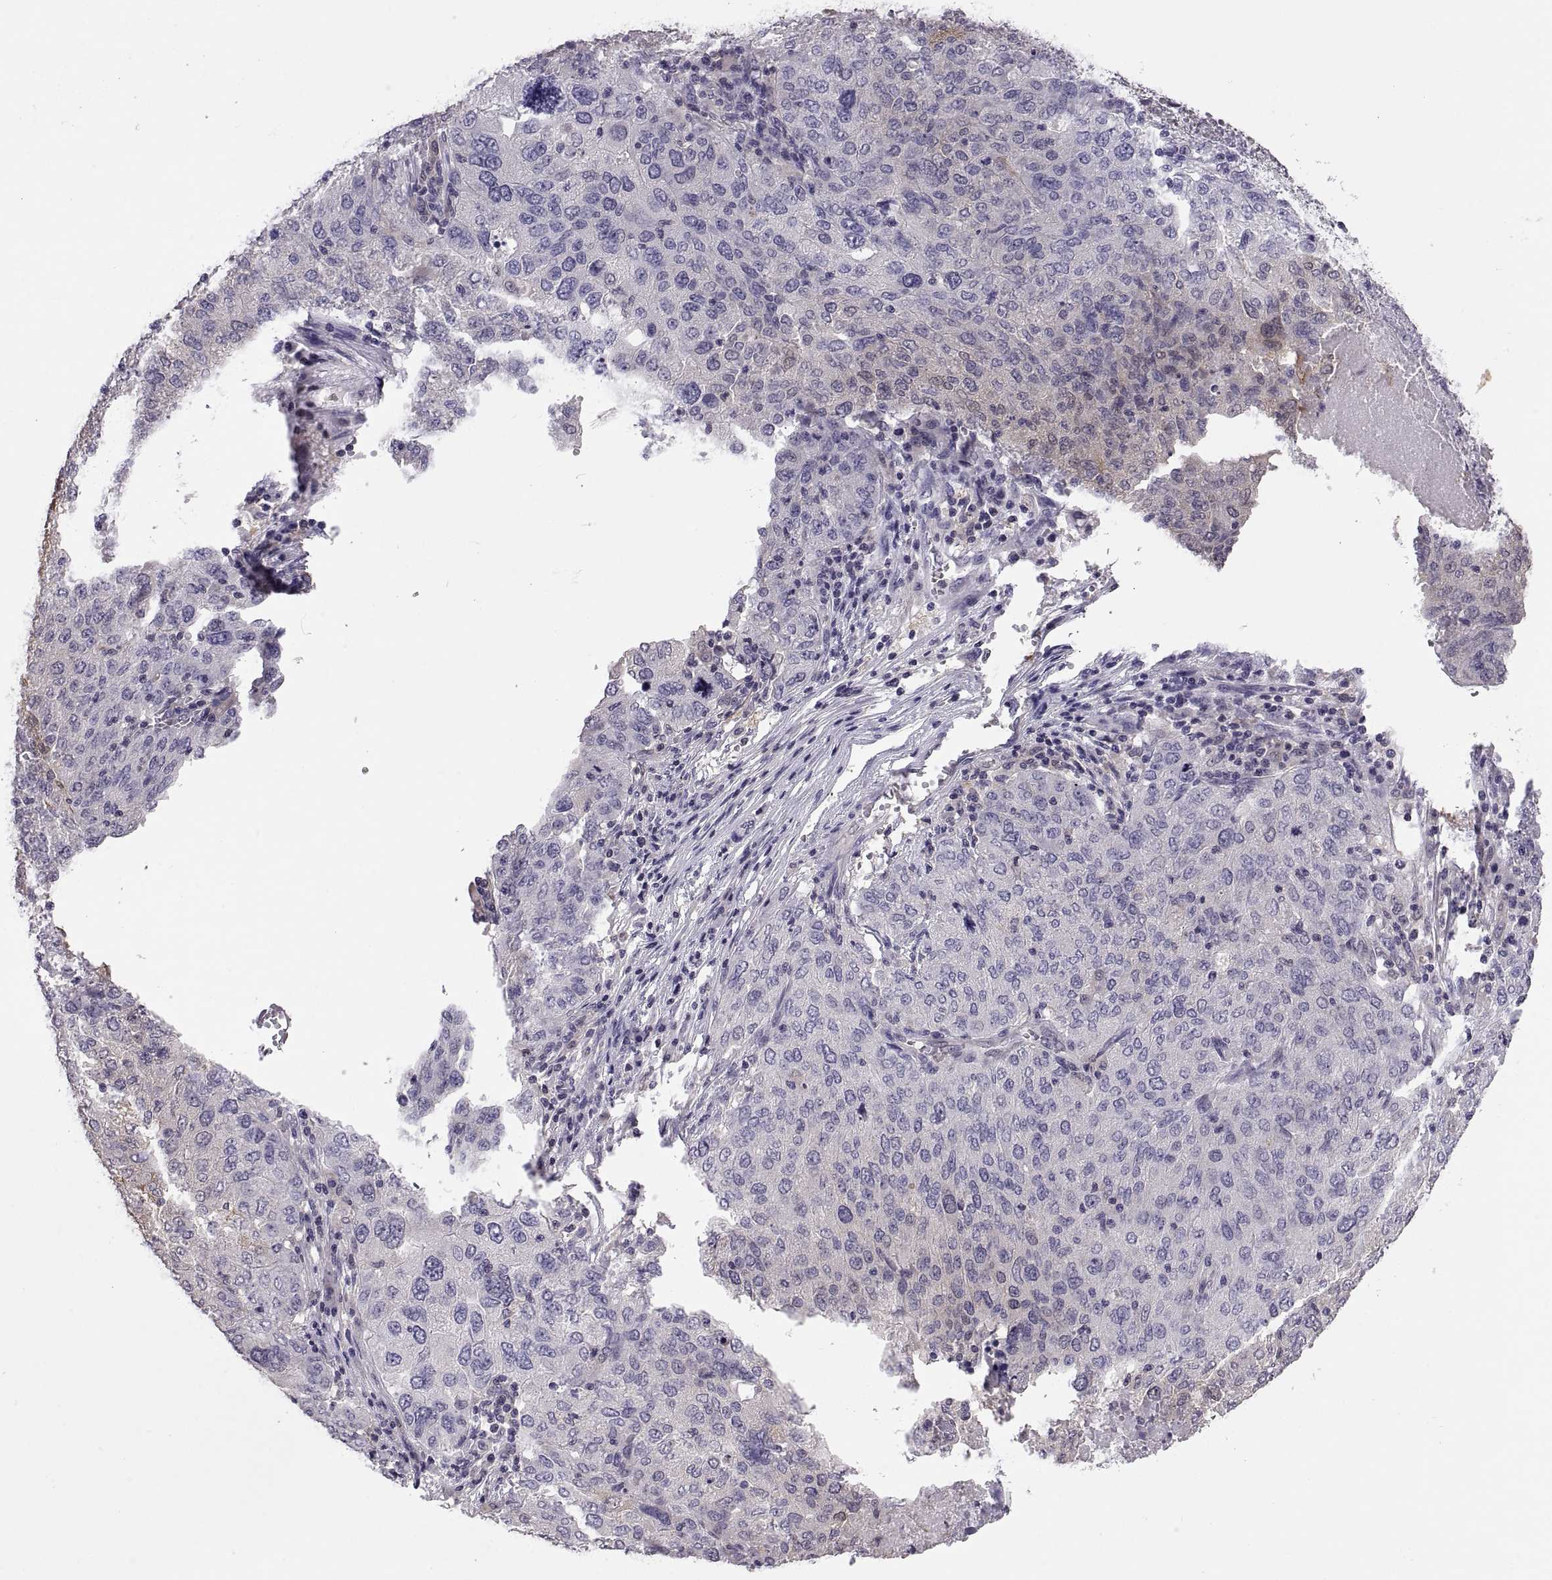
{"staining": {"intensity": "negative", "quantity": "none", "location": "none"}, "tissue": "ovarian cancer", "cell_type": "Tumor cells", "image_type": "cancer", "snomed": [{"axis": "morphology", "description": "Carcinoma, endometroid"}, {"axis": "topography", "description": "Ovary"}], "caption": "This is a histopathology image of IHC staining of ovarian cancer, which shows no positivity in tumor cells.", "gene": "FGF9", "patient": {"sex": "female", "age": 58}}